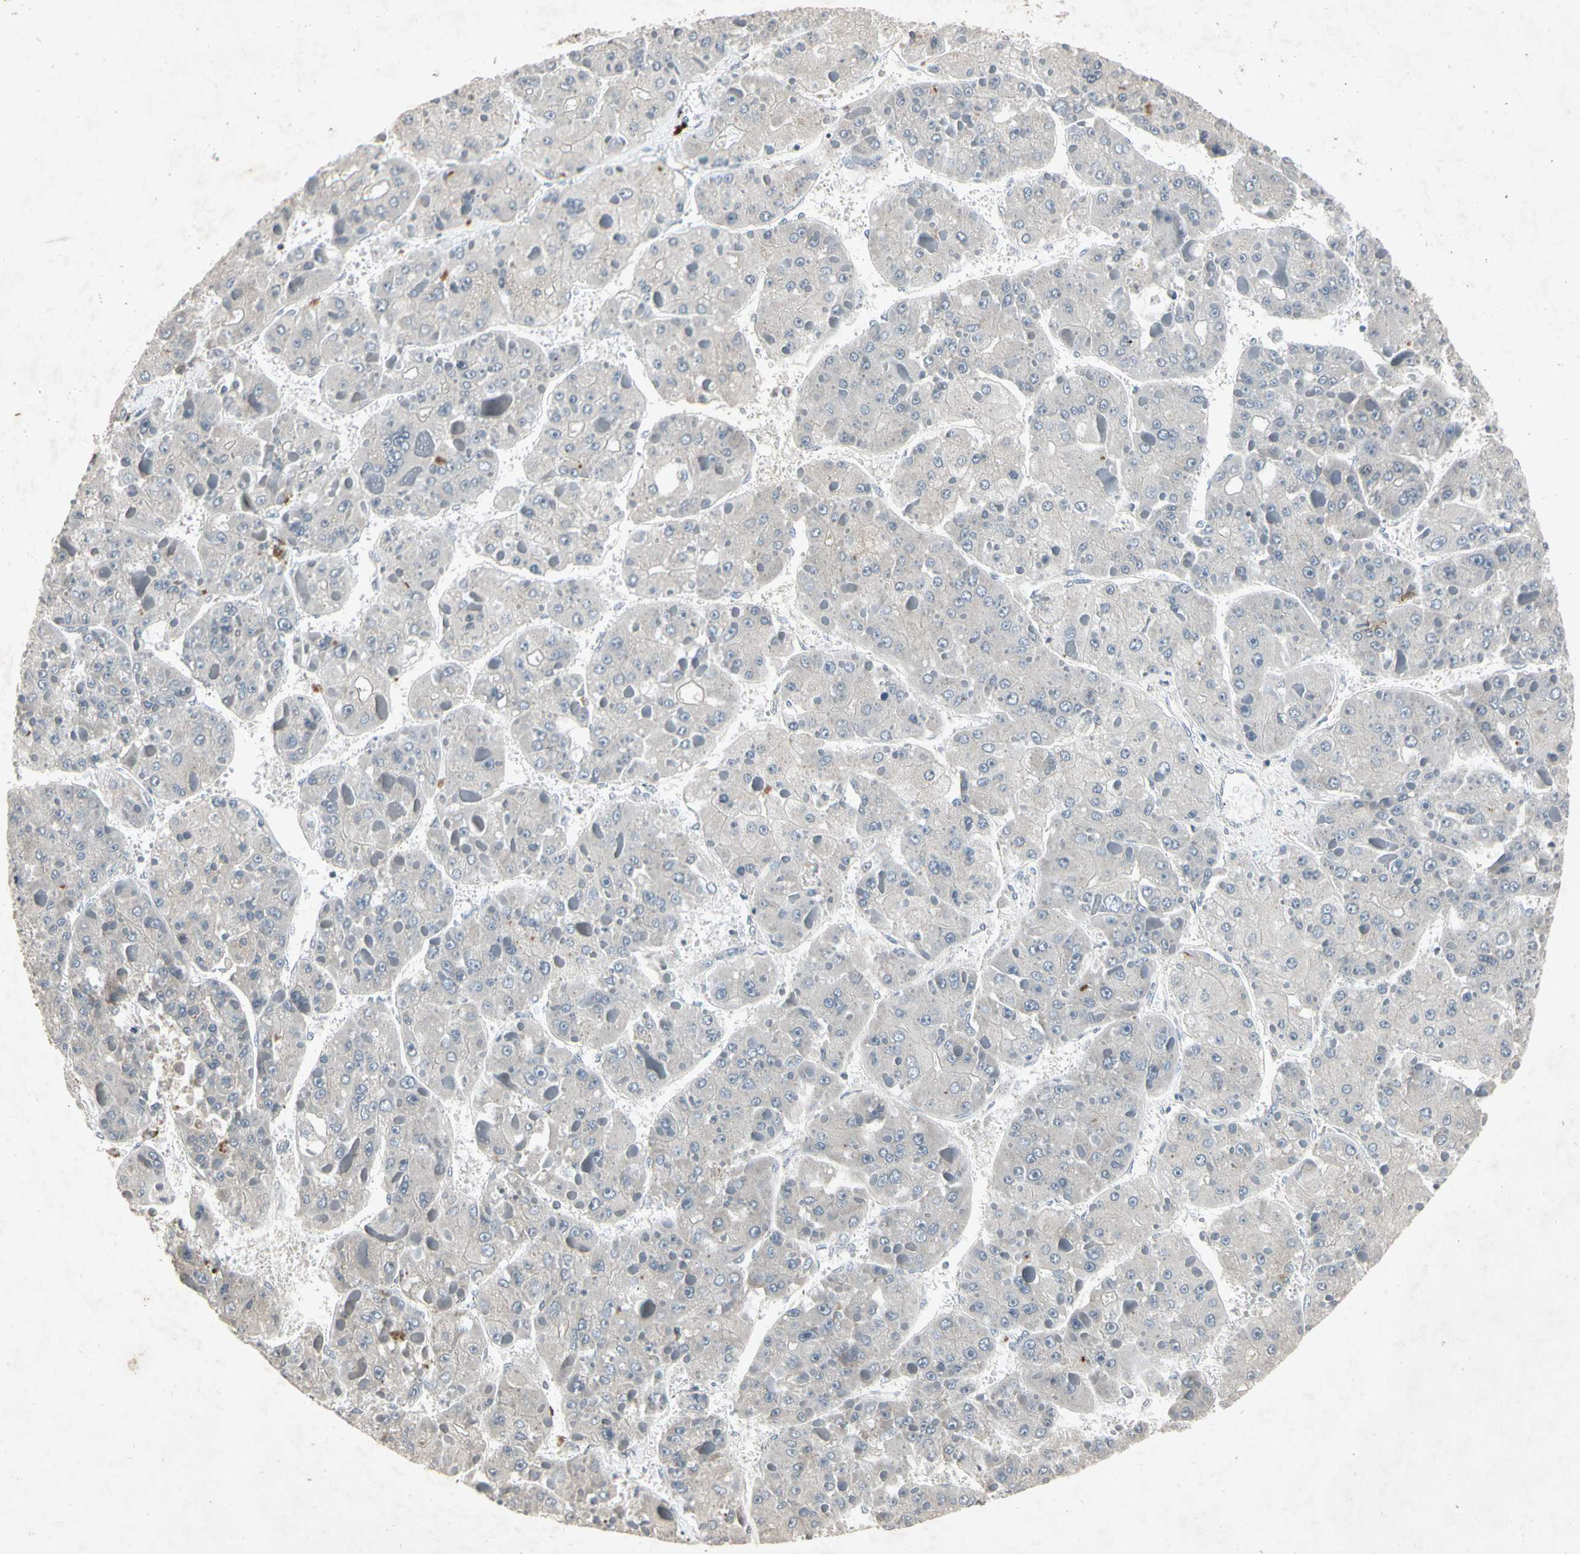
{"staining": {"intensity": "weak", "quantity": "25%-75%", "location": "cytoplasmic/membranous"}, "tissue": "liver cancer", "cell_type": "Tumor cells", "image_type": "cancer", "snomed": [{"axis": "morphology", "description": "Carcinoma, Hepatocellular, NOS"}, {"axis": "topography", "description": "Liver"}], "caption": "A high-resolution histopathology image shows IHC staining of liver cancer, which exhibits weak cytoplasmic/membranous positivity in approximately 25%-75% of tumor cells.", "gene": "TEK", "patient": {"sex": "female", "age": 73}}